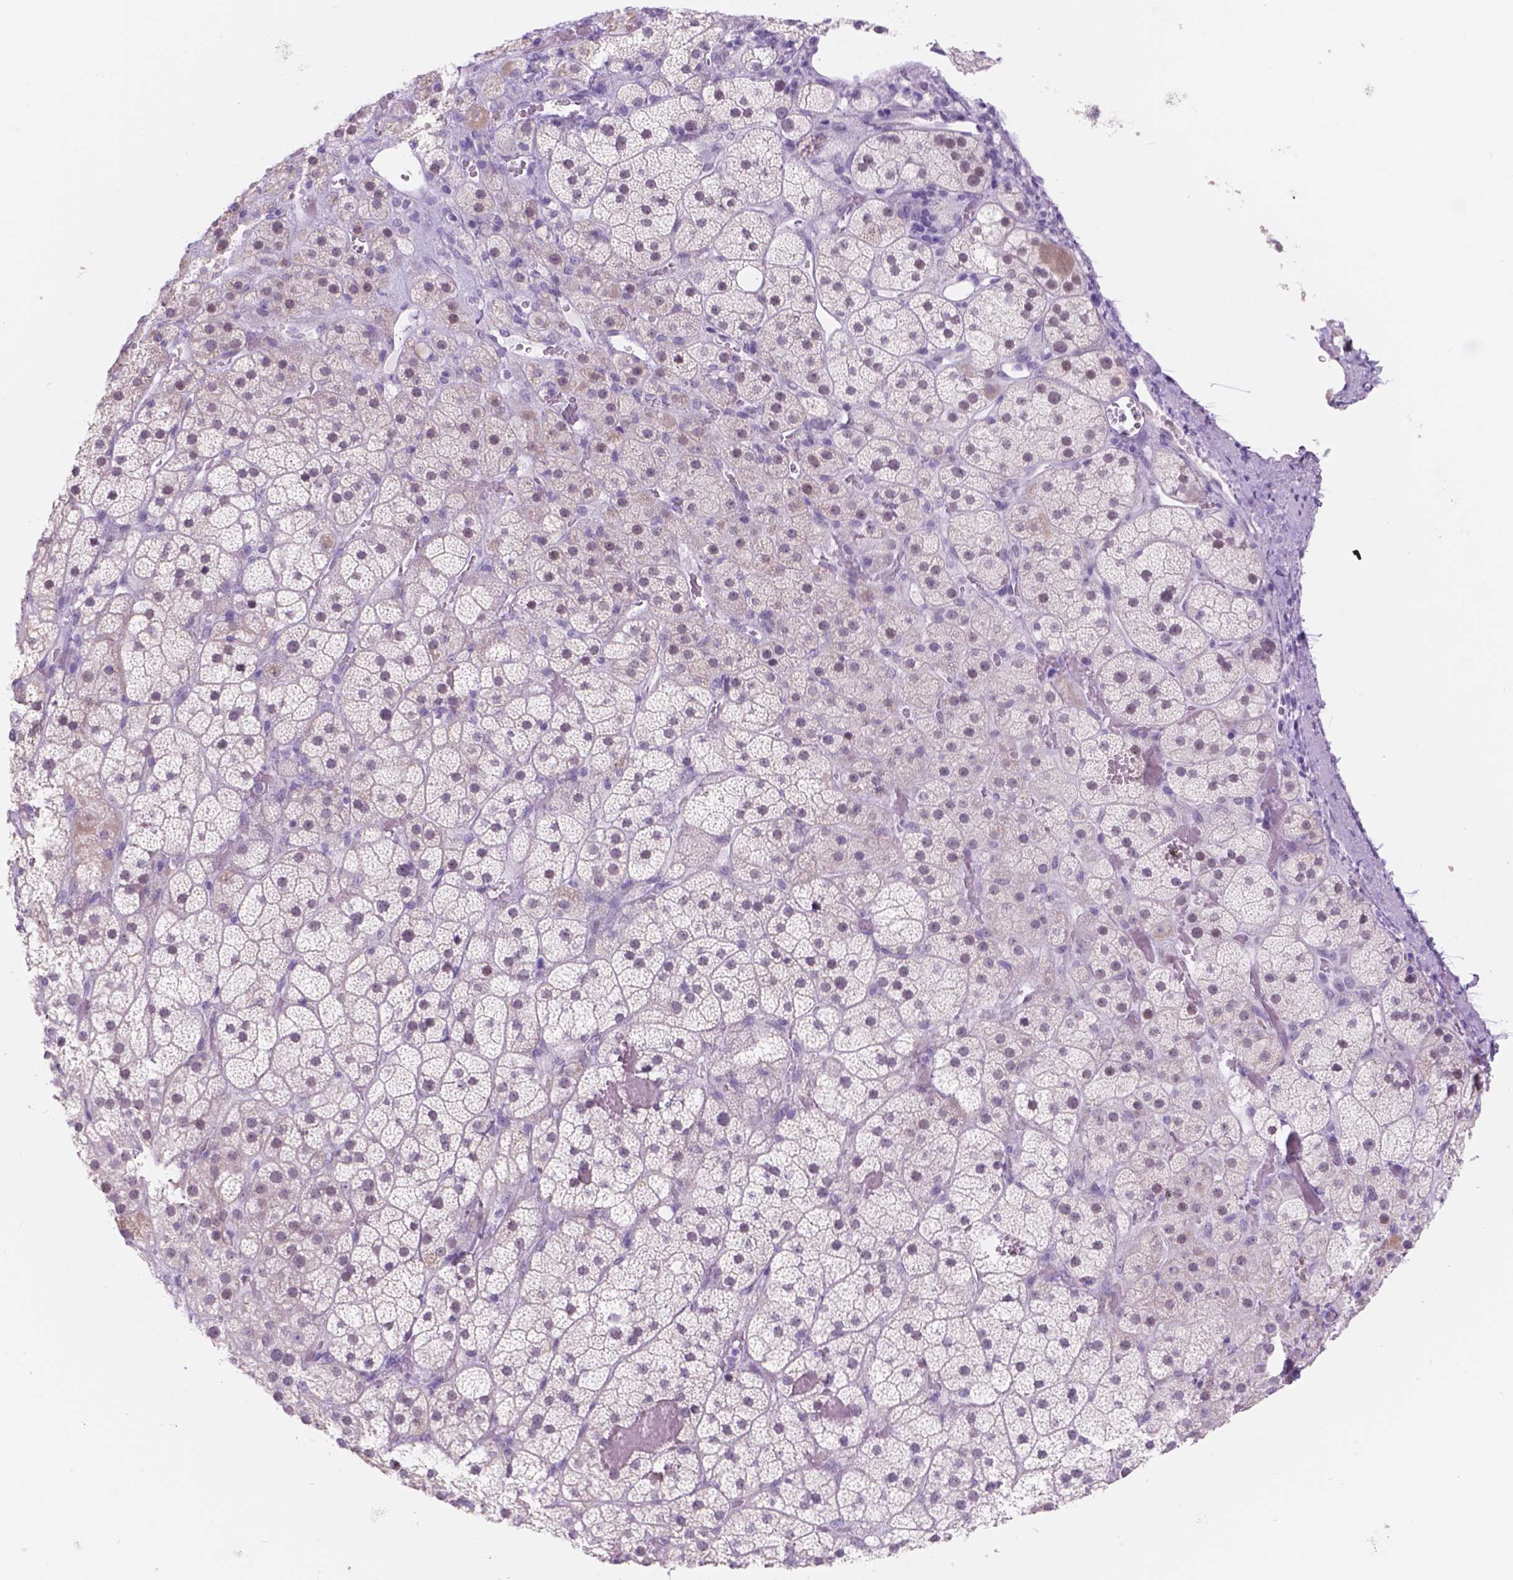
{"staining": {"intensity": "weak", "quantity": "<25%", "location": "nuclear"}, "tissue": "adrenal gland", "cell_type": "Glandular cells", "image_type": "normal", "snomed": [{"axis": "morphology", "description": "Normal tissue, NOS"}, {"axis": "topography", "description": "Adrenal gland"}], "caption": "Human adrenal gland stained for a protein using IHC displays no expression in glandular cells.", "gene": "DCC", "patient": {"sex": "male", "age": 57}}